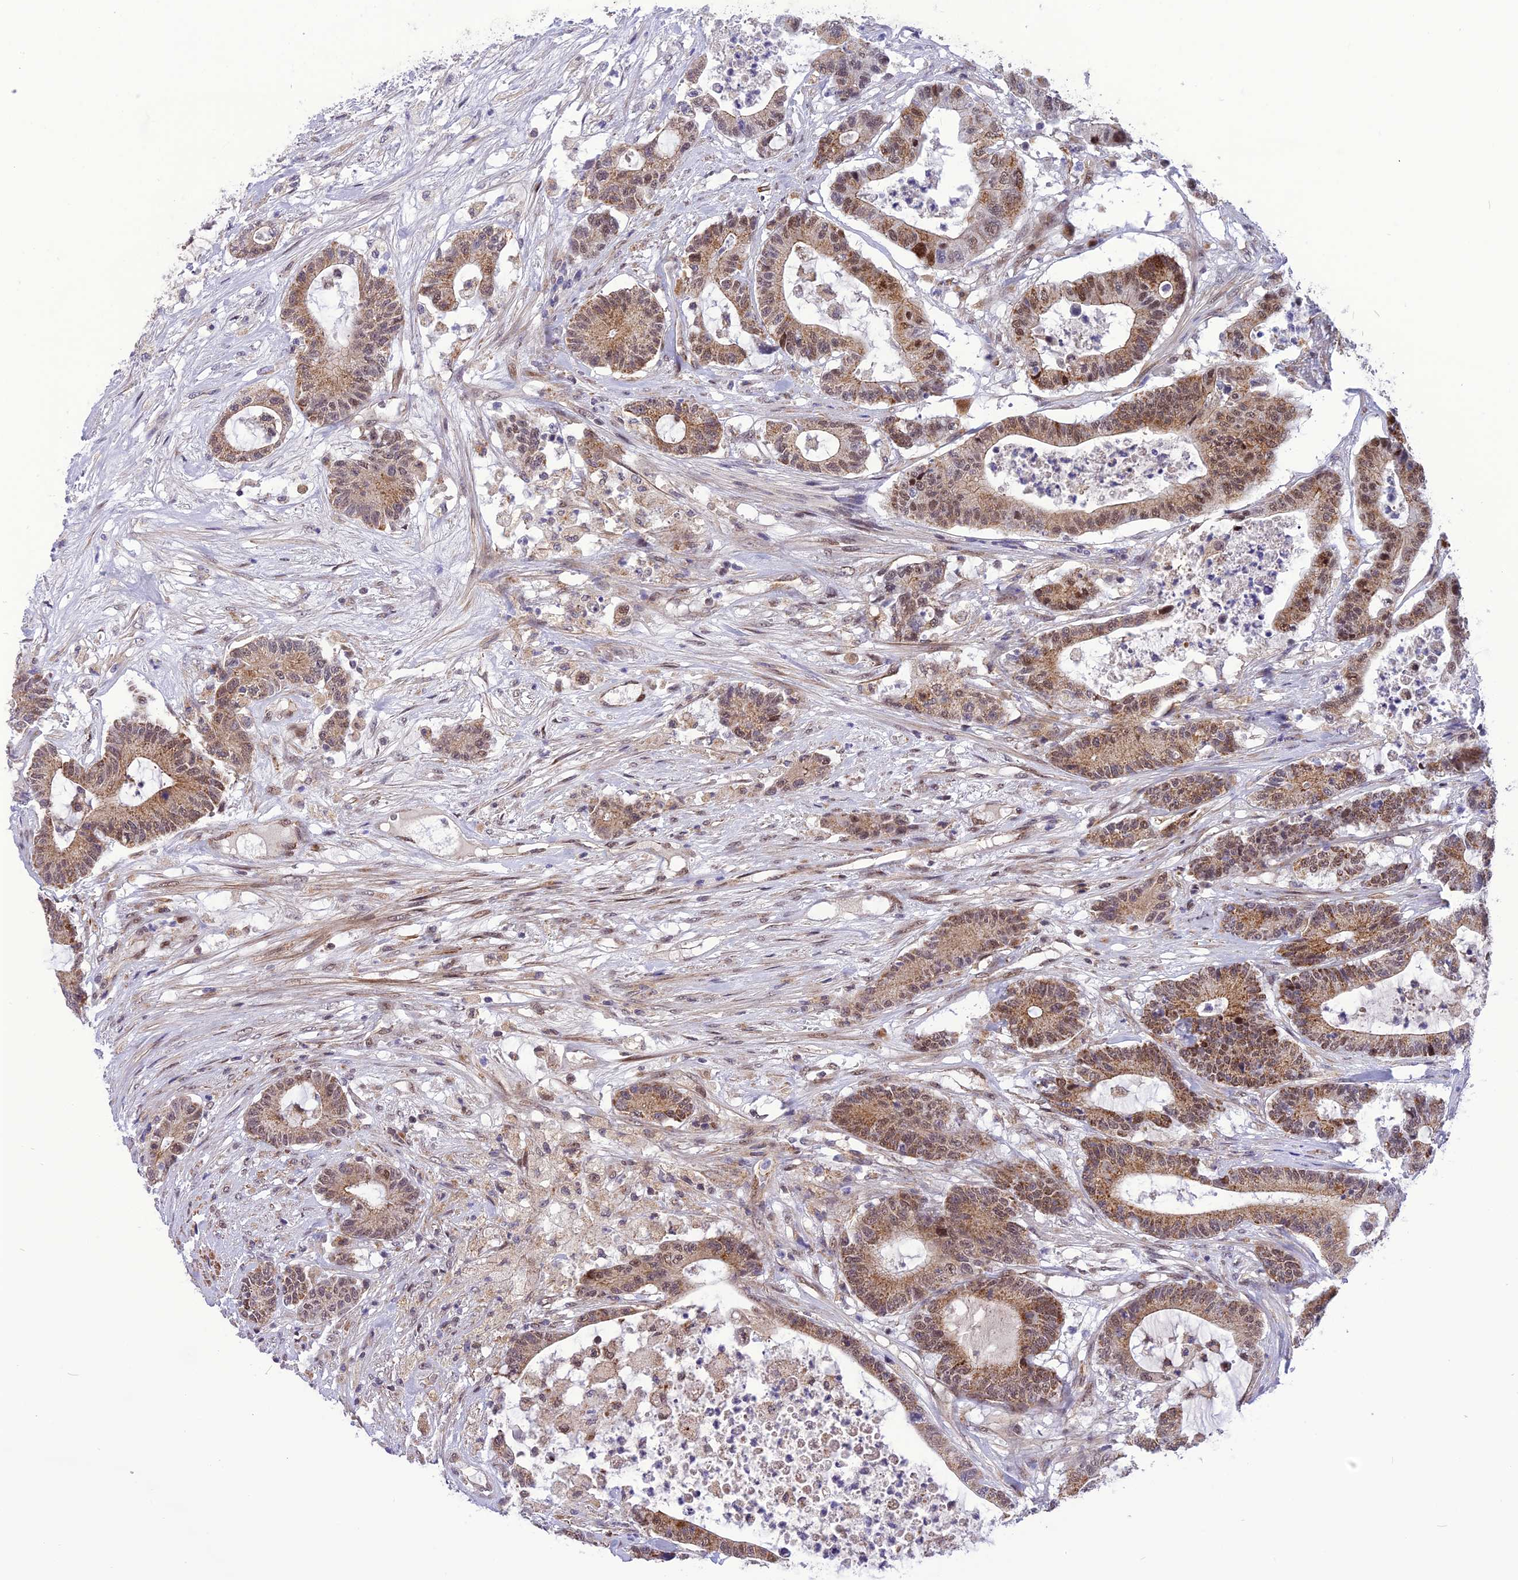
{"staining": {"intensity": "moderate", "quantity": "25%-75%", "location": "cytoplasmic/membranous"}, "tissue": "colorectal cancer", "cell_type": "Tumor cells", "image_type": "cancer", "snomed": [{"axis": "morphology", "description": "Adenocarcinoma, NOS"}, {"axis": "topography", "description": "Colon"}], "caption": "Colorectal adenocarcinoma stained for a protein demonstrates moderate cytoplasmic/membranous positivity in tumor cells. Nuclei are stained in blue.", "gene": "CMC1", "patient": {"sex": "female", "age": 84}}